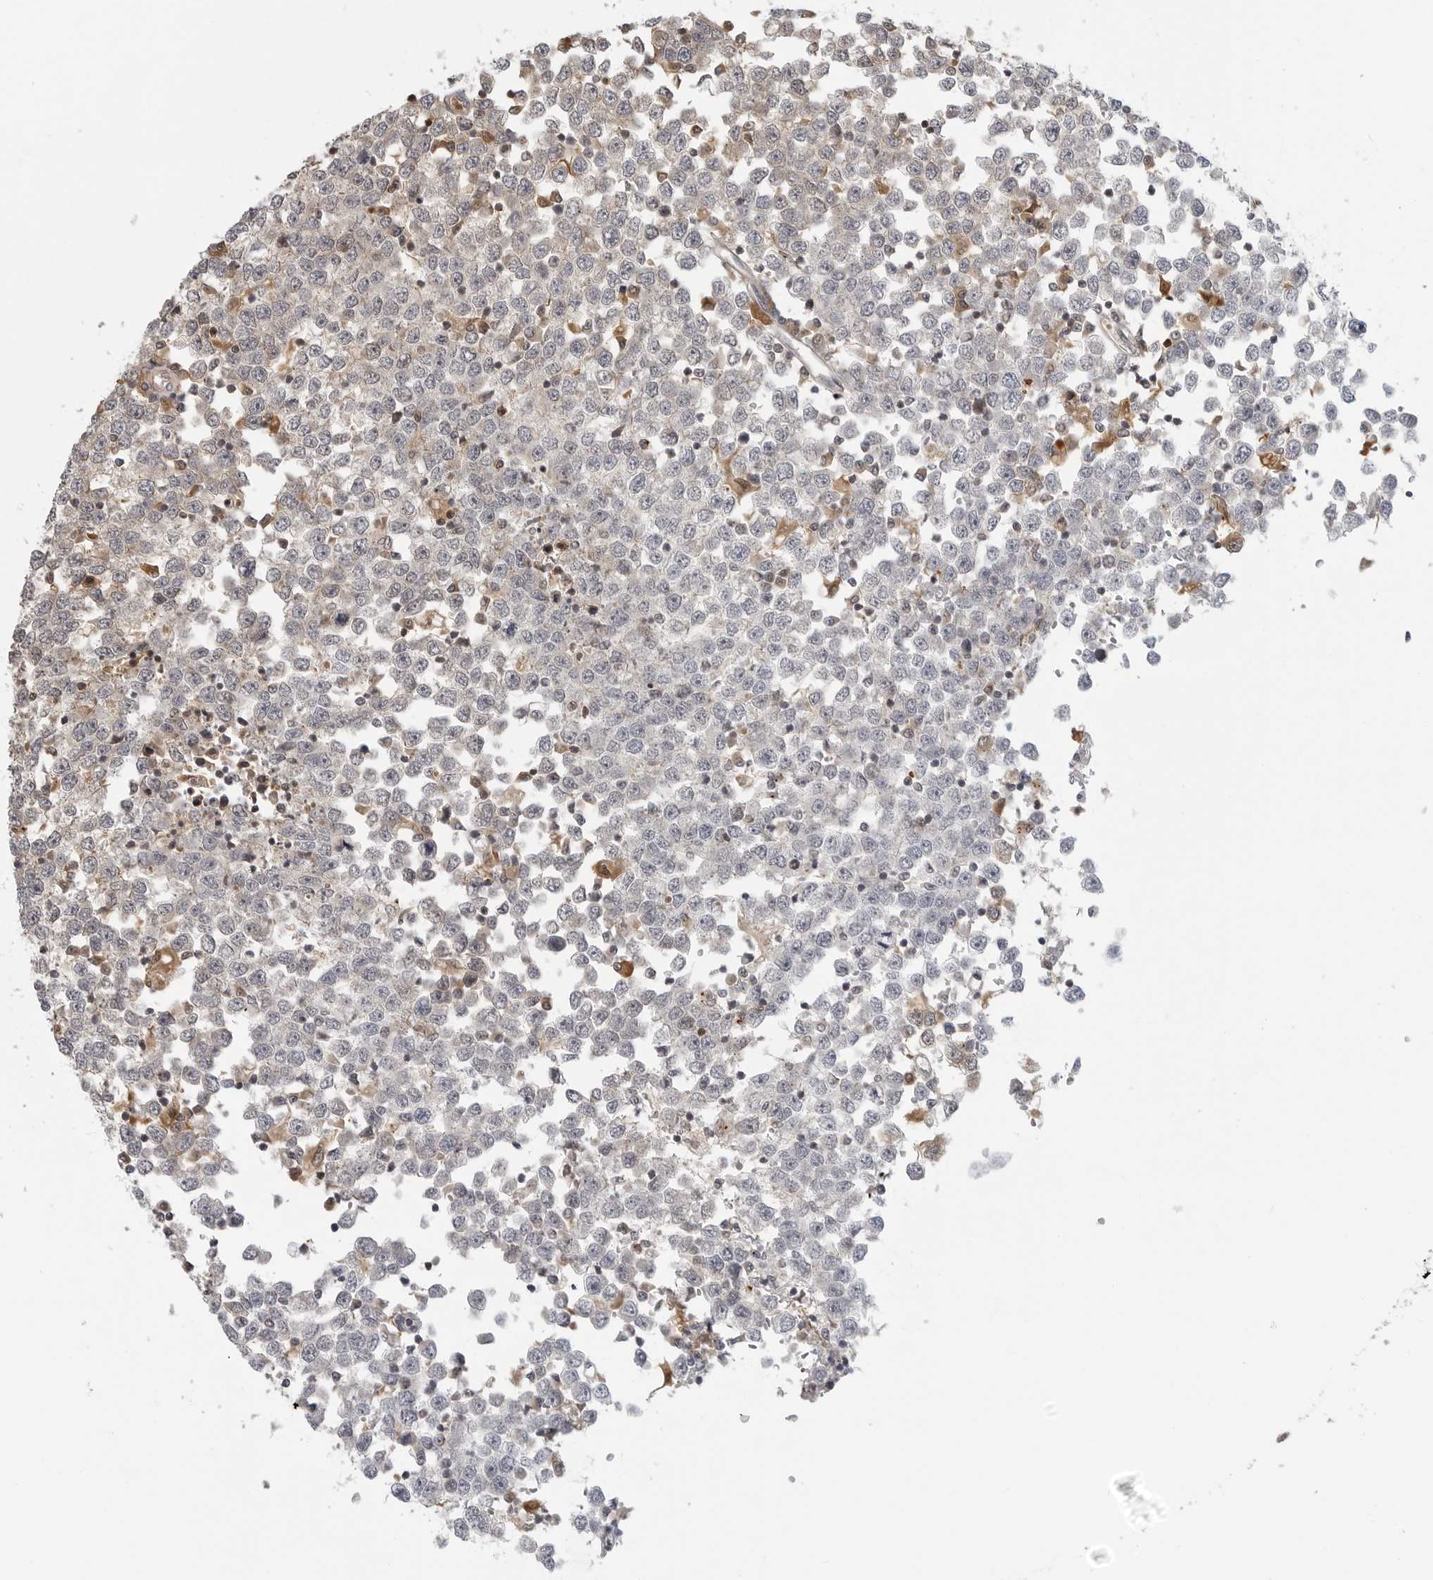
{"staining": {"intensity": "negative", "quantity": "none", "location": "none"}, "tissue": "testis cancer", "cell_type": "Tumor cells", "image_type": "cancer", "snomed": [{"axis": "morphology", "description": "Seminoma, NOS"}, {"axis": "topography", "description": "Testis"}], "caption": "Histopathology image shows no significant protein positivity in tumor cells of testis cancer (seminoma).", "gene": "CTIF", "patient": {"sex": "male", "age": 65}}